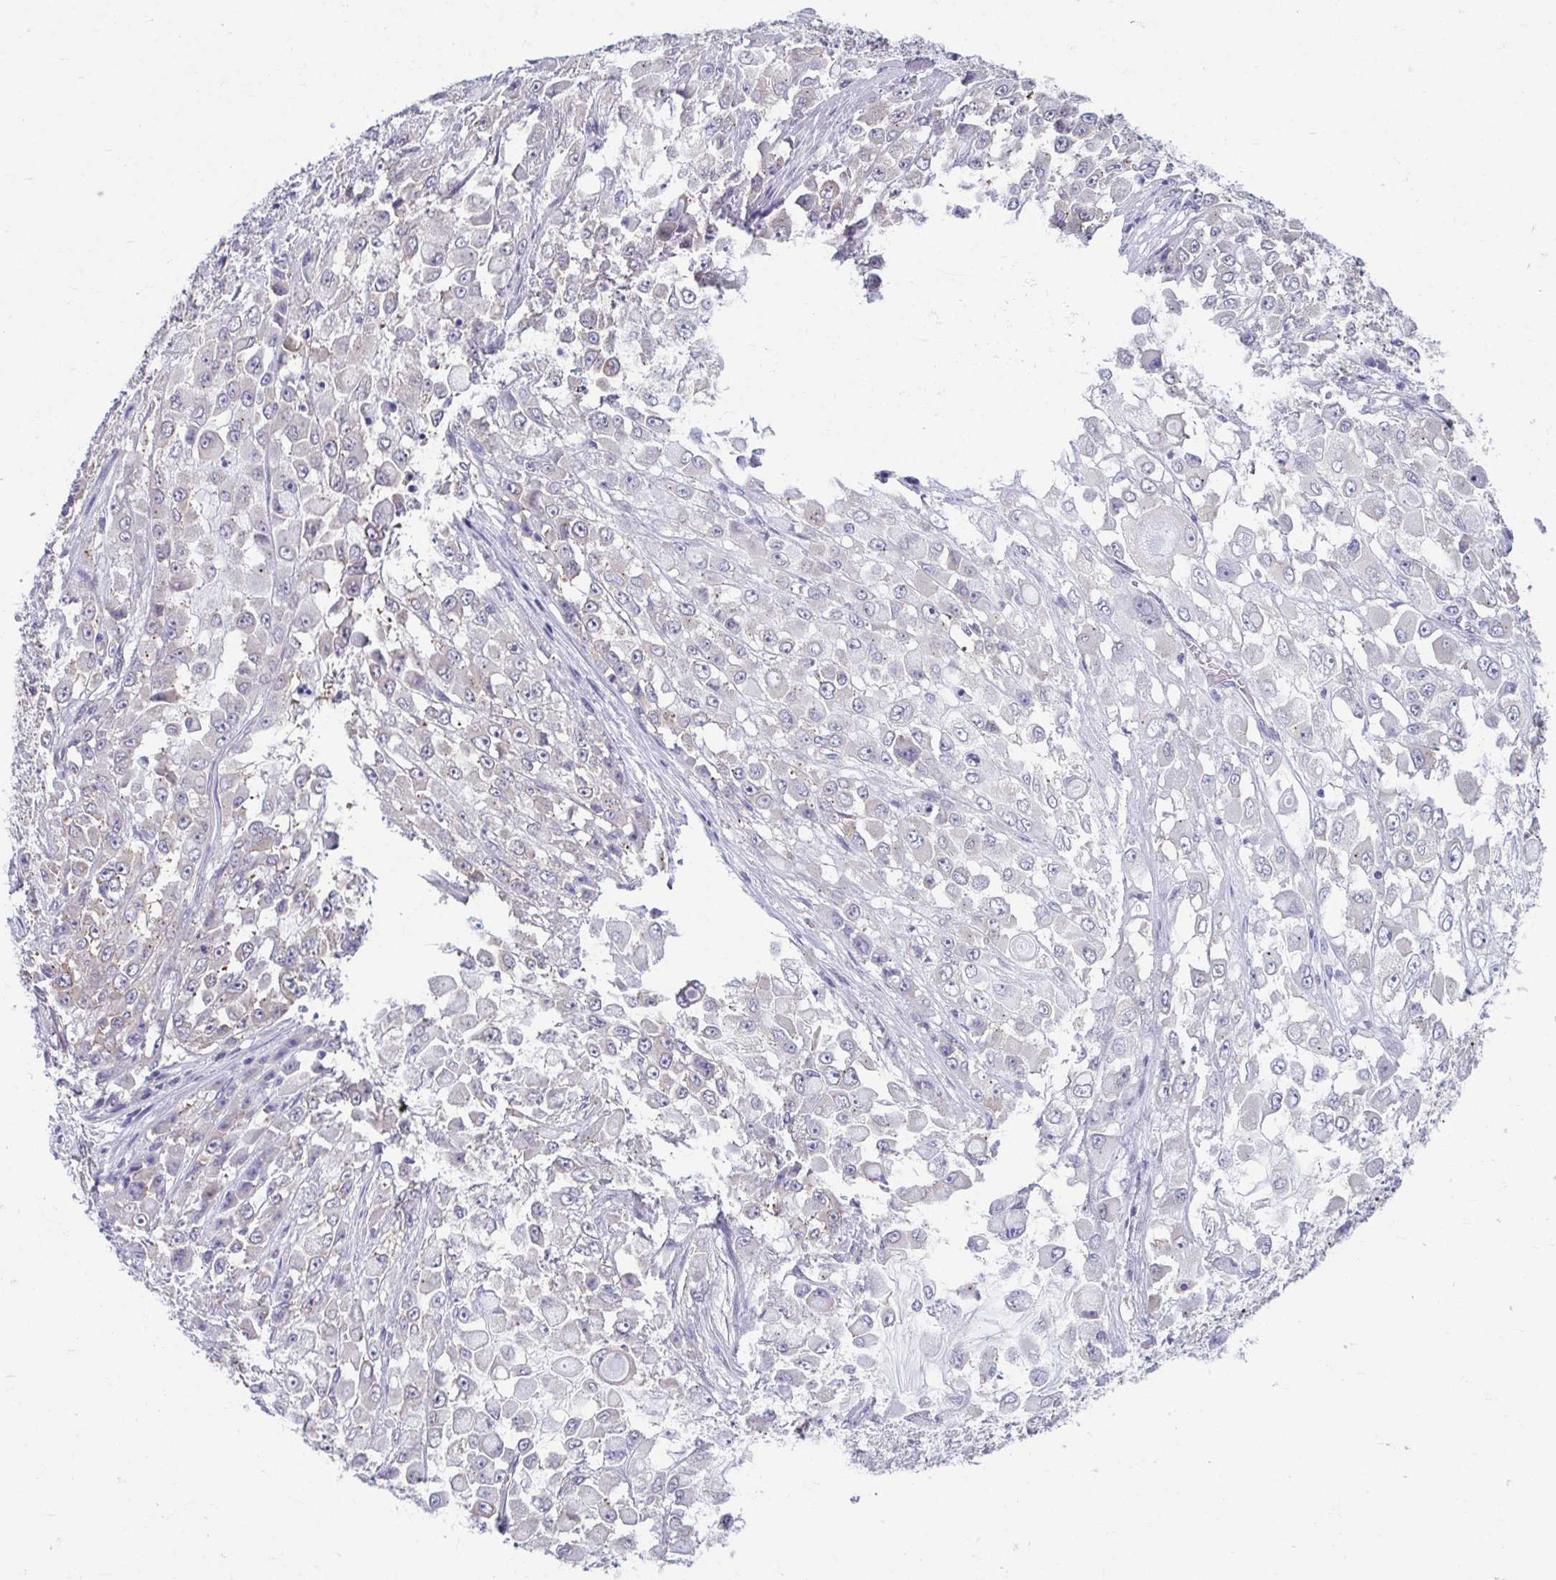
{"staining": {"intensity": "negative", "quantity": "none", "location": "none"}, "tissue": "stomach cancer", "cell_type": "Tumor cells", "image_type": "cancer", "snomed": [{"axis": "morphology", "description": "Adenocarcinoma, NOS"}, {"axis": "topography", "description": "Stomach"}], "caption": "Immunohistochemical staining of human stomach cancer (adenocarcinoma) shows no significant expression in tumor cells. (DAB immunohistochemistry visualized using brightfield microscopy, high magnification).", "gene": "TMEM108", "patient": {"sex": "female", "age": 76}}